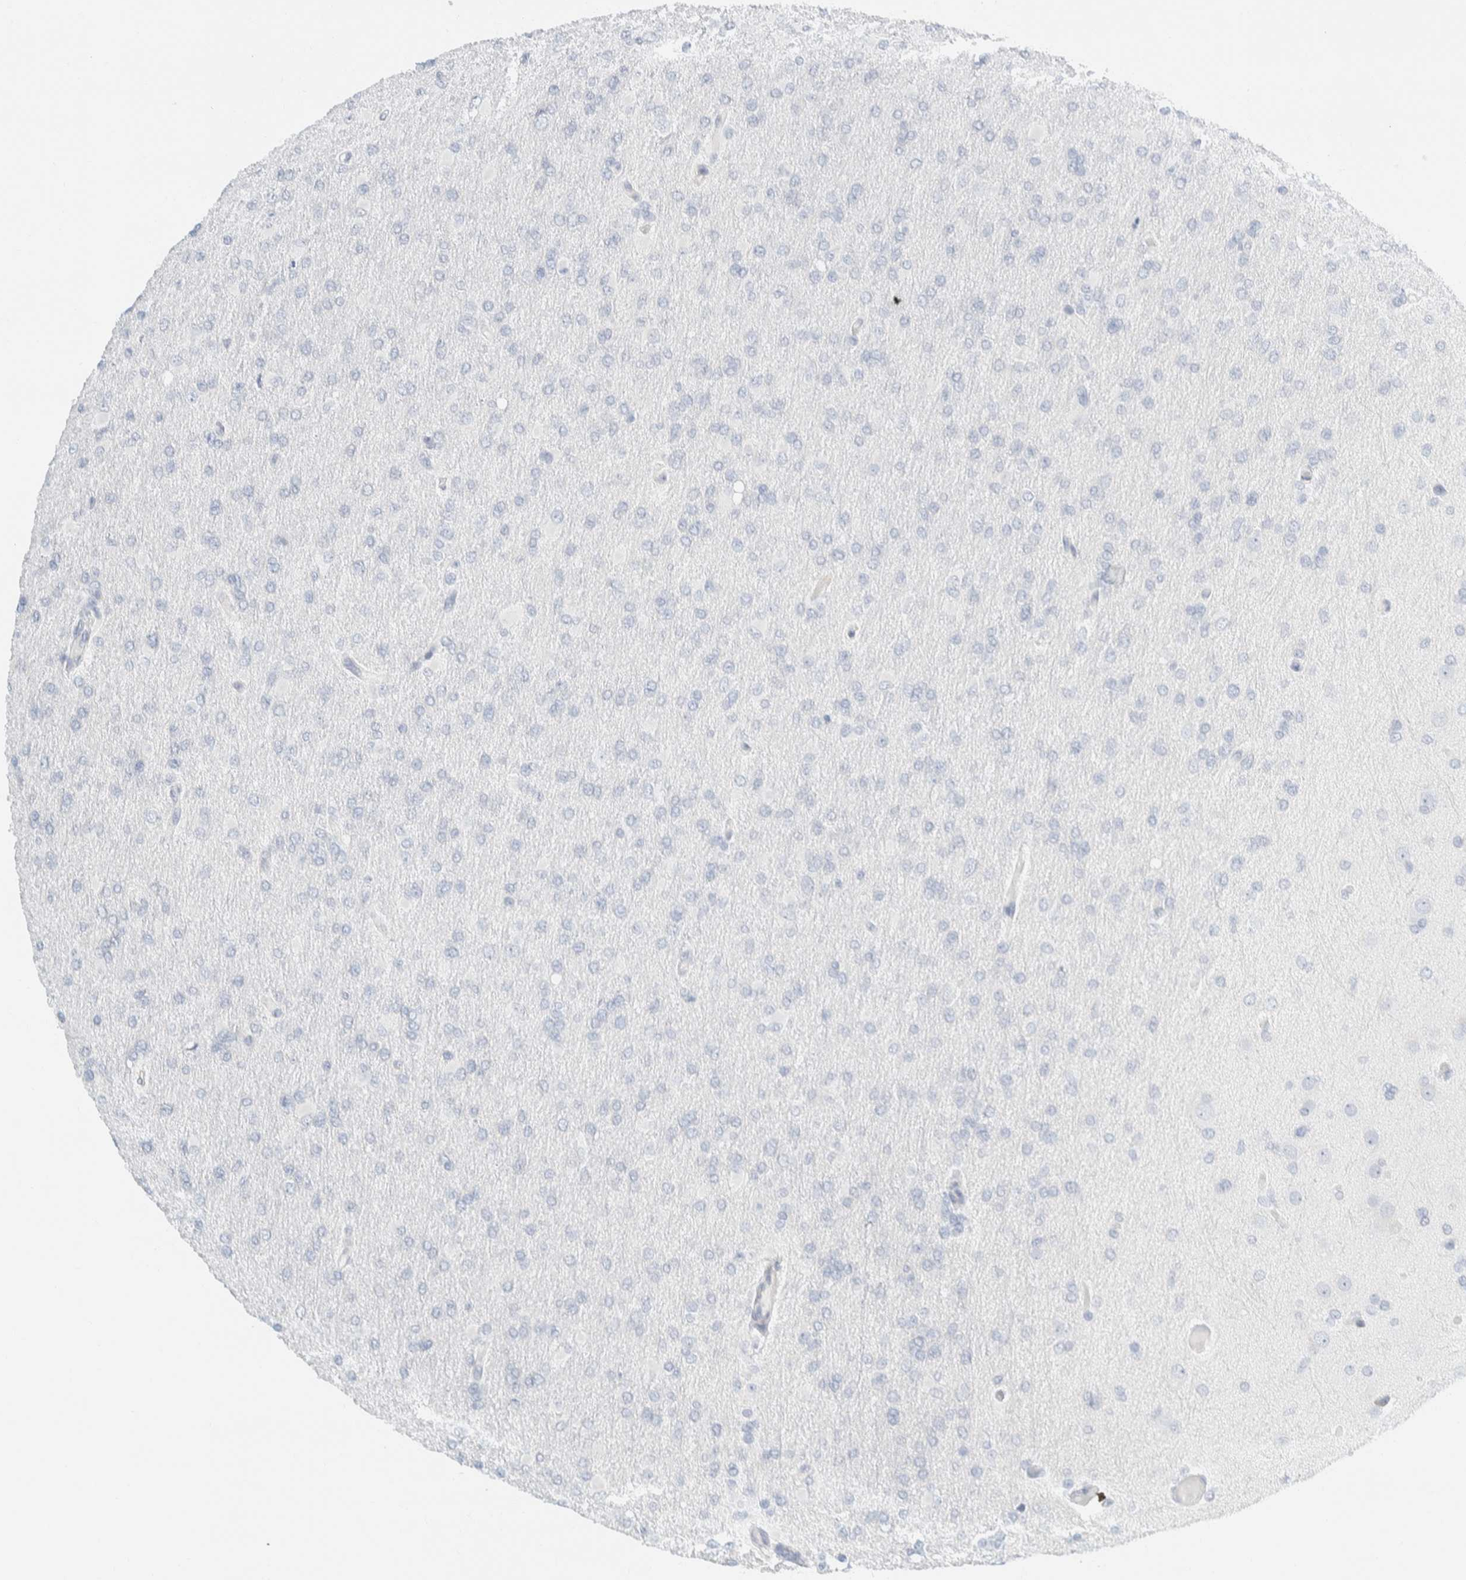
{"staining": {"intensity": "negative", "quantity": "none", "location": "none"}, "tissue": "glioma", "cell_type": "Tumor cells", "image_type": "cancer", "snomed": [{"axis": "morphology", "description": "Glioma, malignant, High grade"}, {"axis": "topography", "description": "Cerebral cortex"}], "caption": "Malignant glioma (high-grade) was stained to show a protein in brown. There is no significant positivity in tumor cells. (Brightfield microscopy of DAB IHC at high magnification).", "gene": "ARHGAP27", "patient": {"sex": "female", "age": 36}}